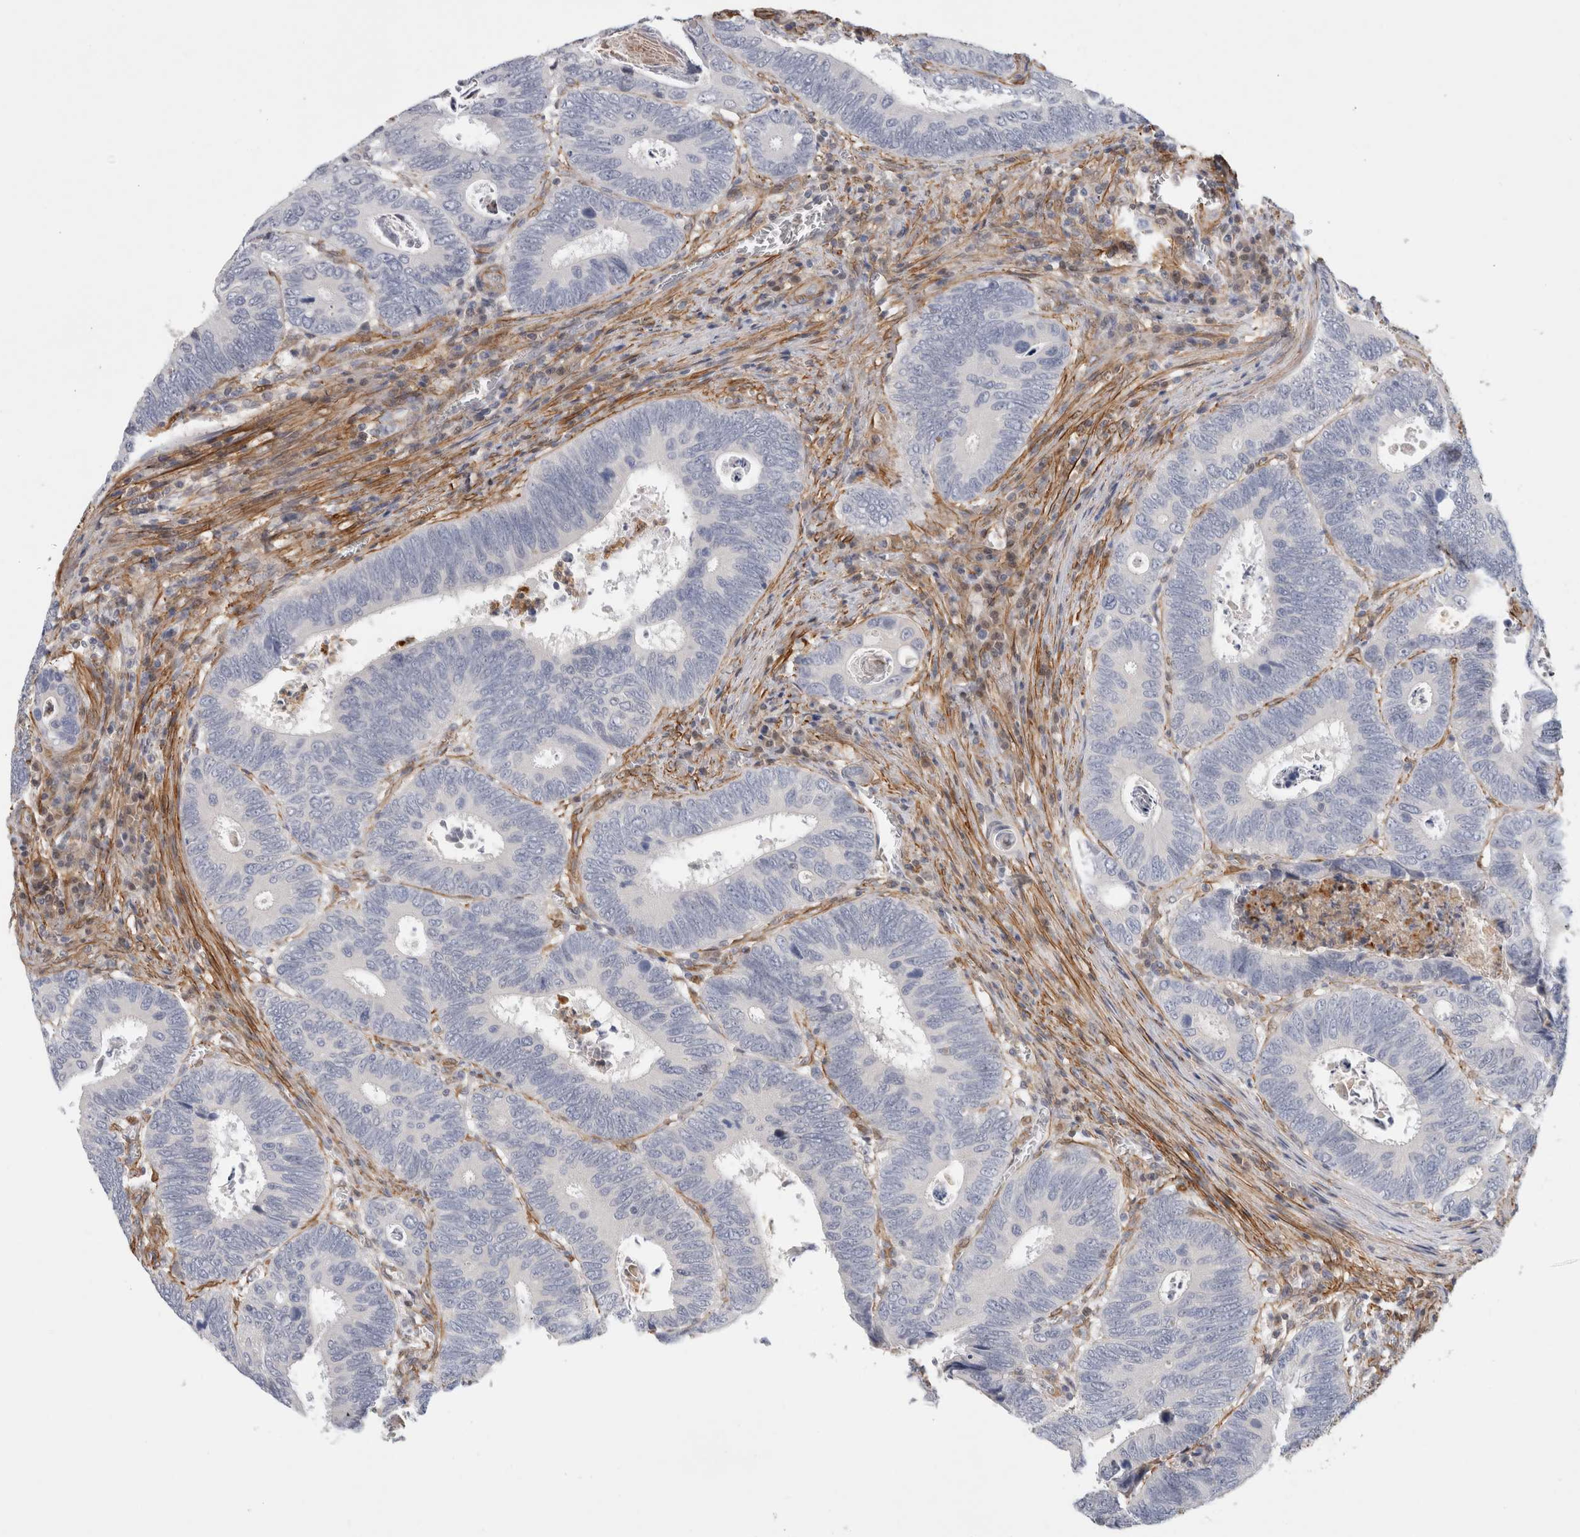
{"staining": {"intensity": "negative", "quantity": "none", "location": "none"}, "tissue": "colorectal cancer", "cell_type": "Tumor cells", "image_type": "cancer", "snomed": [{"axis": "morphology", "description": "Adenocarcinoma, NOS"}, {"axis": "topography", "description": "Colon"}], "caption": "This is an IHC micrograph of colorectal cancer (adenocarcinoma). There is no expression in tumor cells.", "gene": "PGM1", "patient": {"sex": "male", "age": 72}}